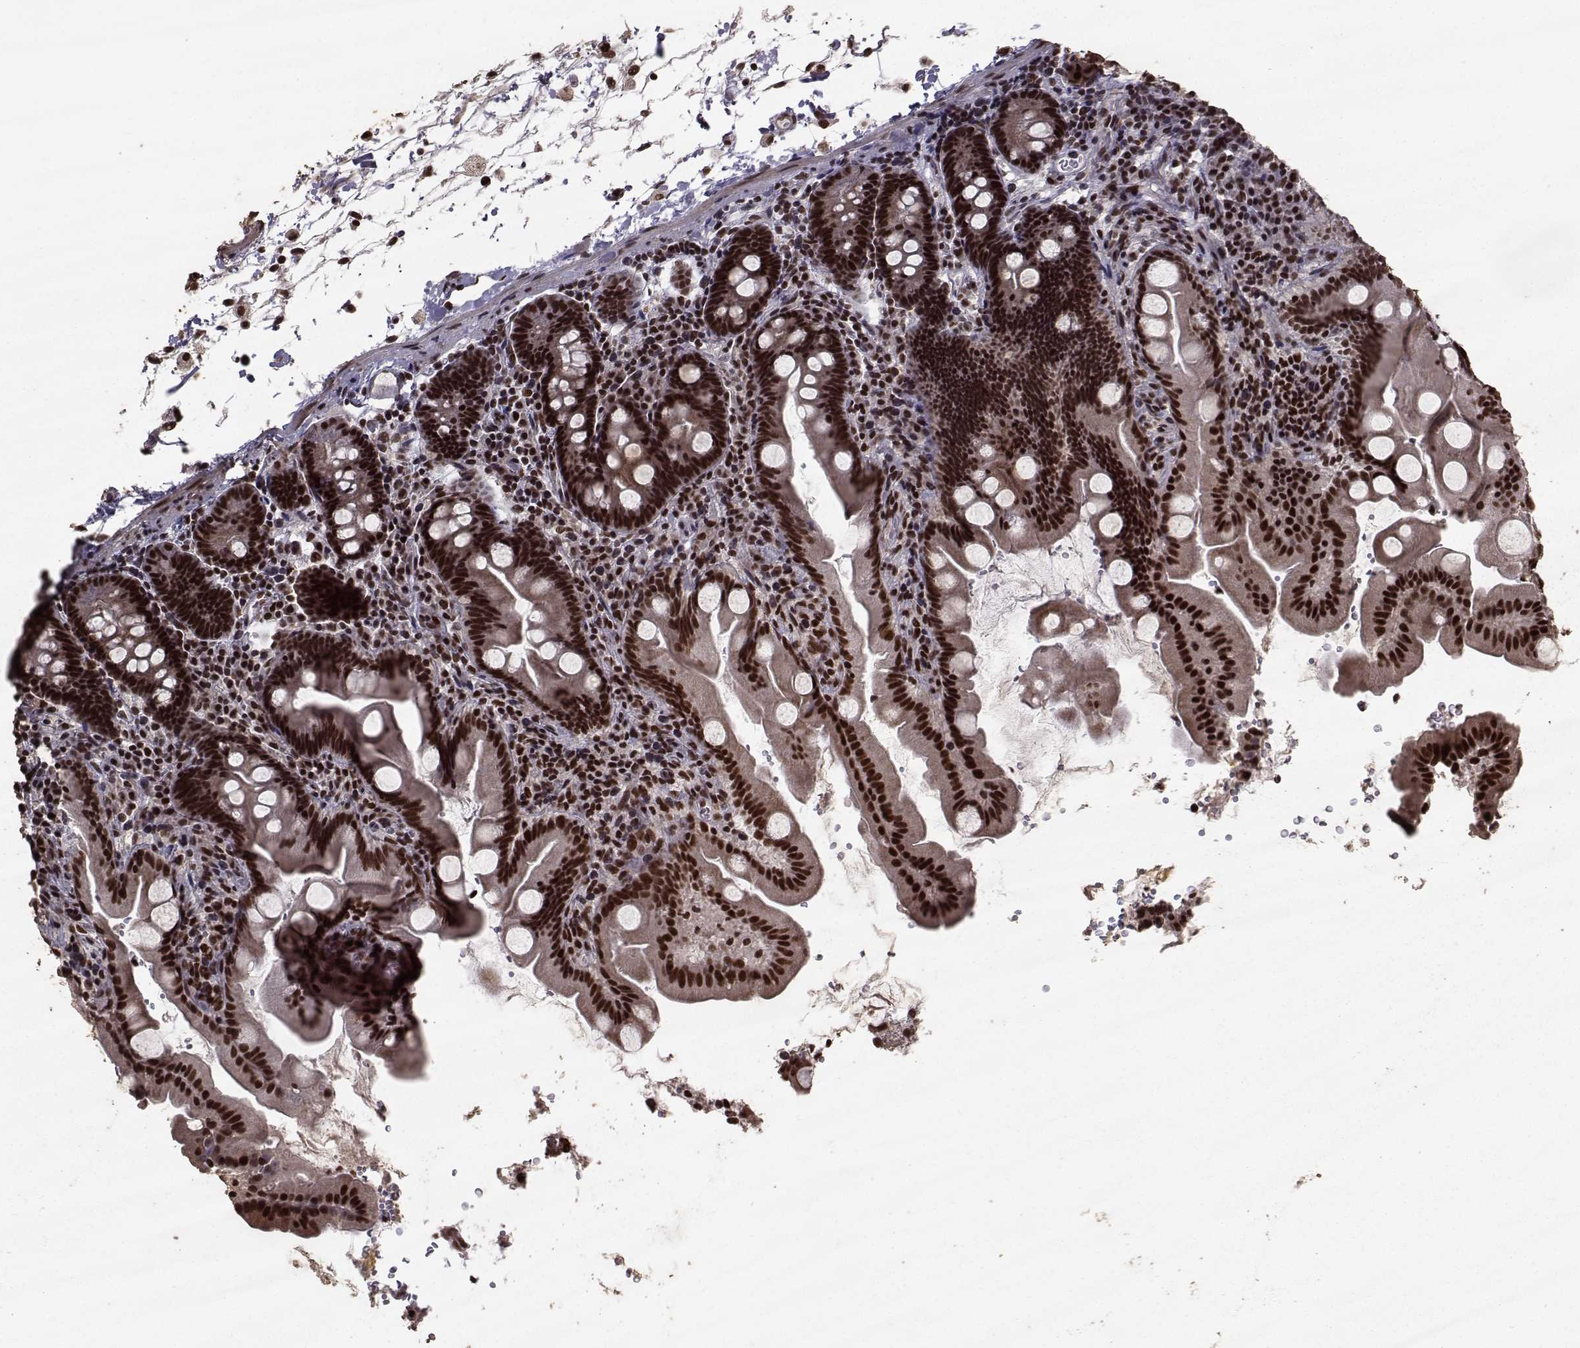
{"staining": {"intensity": "strong", "quantity": ">75%", "location": "cytoplasmic/membranous,nuclear"}, "tissue": "small intestine", "cell_type": "Glandular cells", "image_type": "normal", "snomed": [{"axis": "morphology", "description": "Normal tissue, NOS"}, {"axis": "topography", "description": "Small intestine"}], "caption": "High-magnification brightfield microscopy of benign small intestine stained with DAB (brown) and counterstained with hematoxylin (blue). glandular cells exhibit strong cytoplasmic/membranous,nuclear positivity is seen in approximately>75% of cells.", "gene": "SF1", "patient": {"sex": "female", "age": 44}}